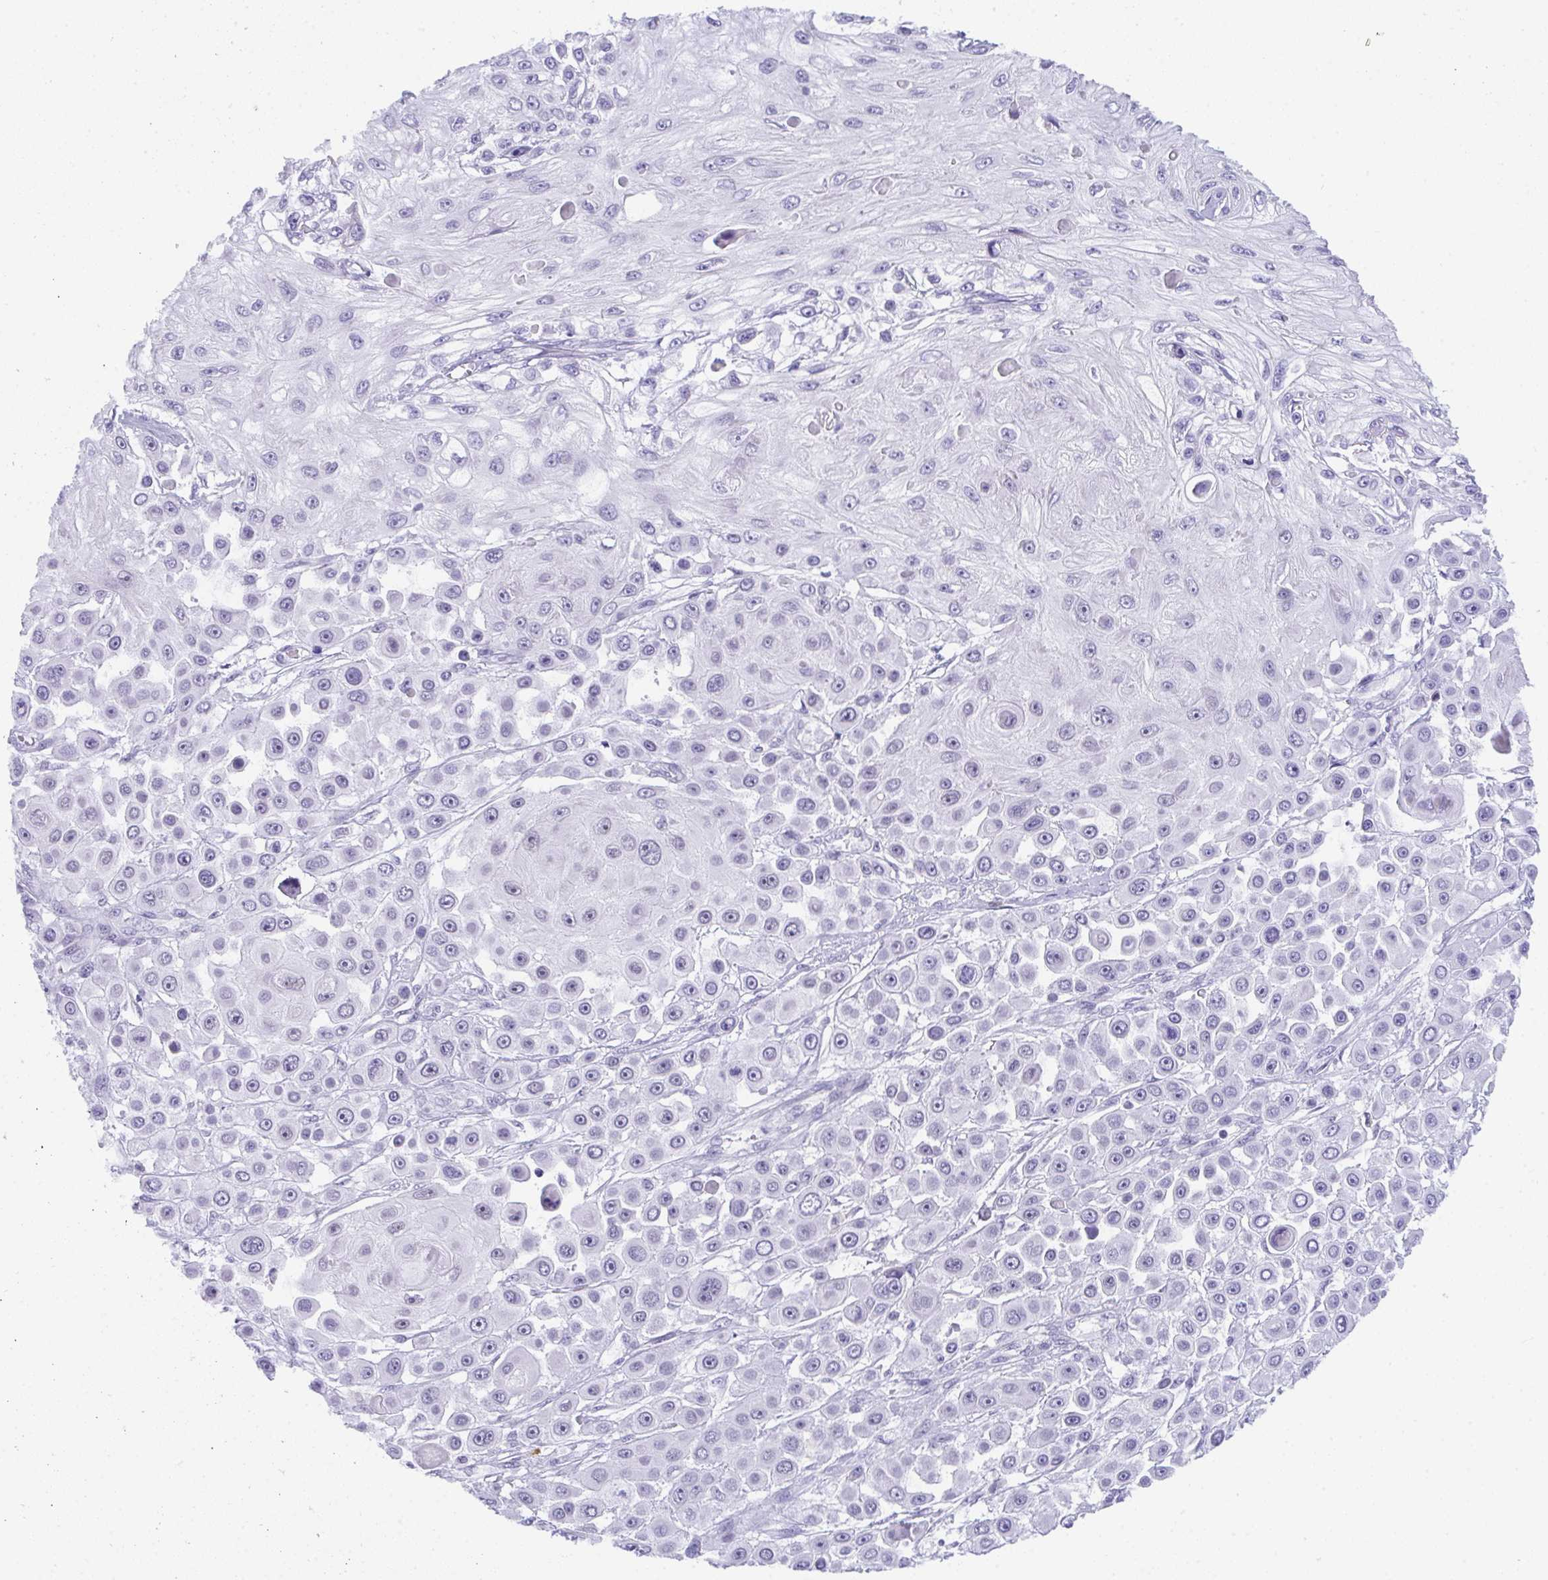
{"staining": {"intensity": "negative", "quantity": "none", "location": "none"}, "tissue": "skin cancer", "cell_type": "Tumor cells", "image_type": "cancer", "snomed": [{"axis": "morphology", "description": "Squamous cell carcinoma, NOS"}, {"axis": "topography", "description": "Skin"}], "caption": "The image reveals no significant positivity in tumor cells of skin squamous cell carcinoma.", "gene": "CDK13", "patient": {"sex": "male", "age": 67}}